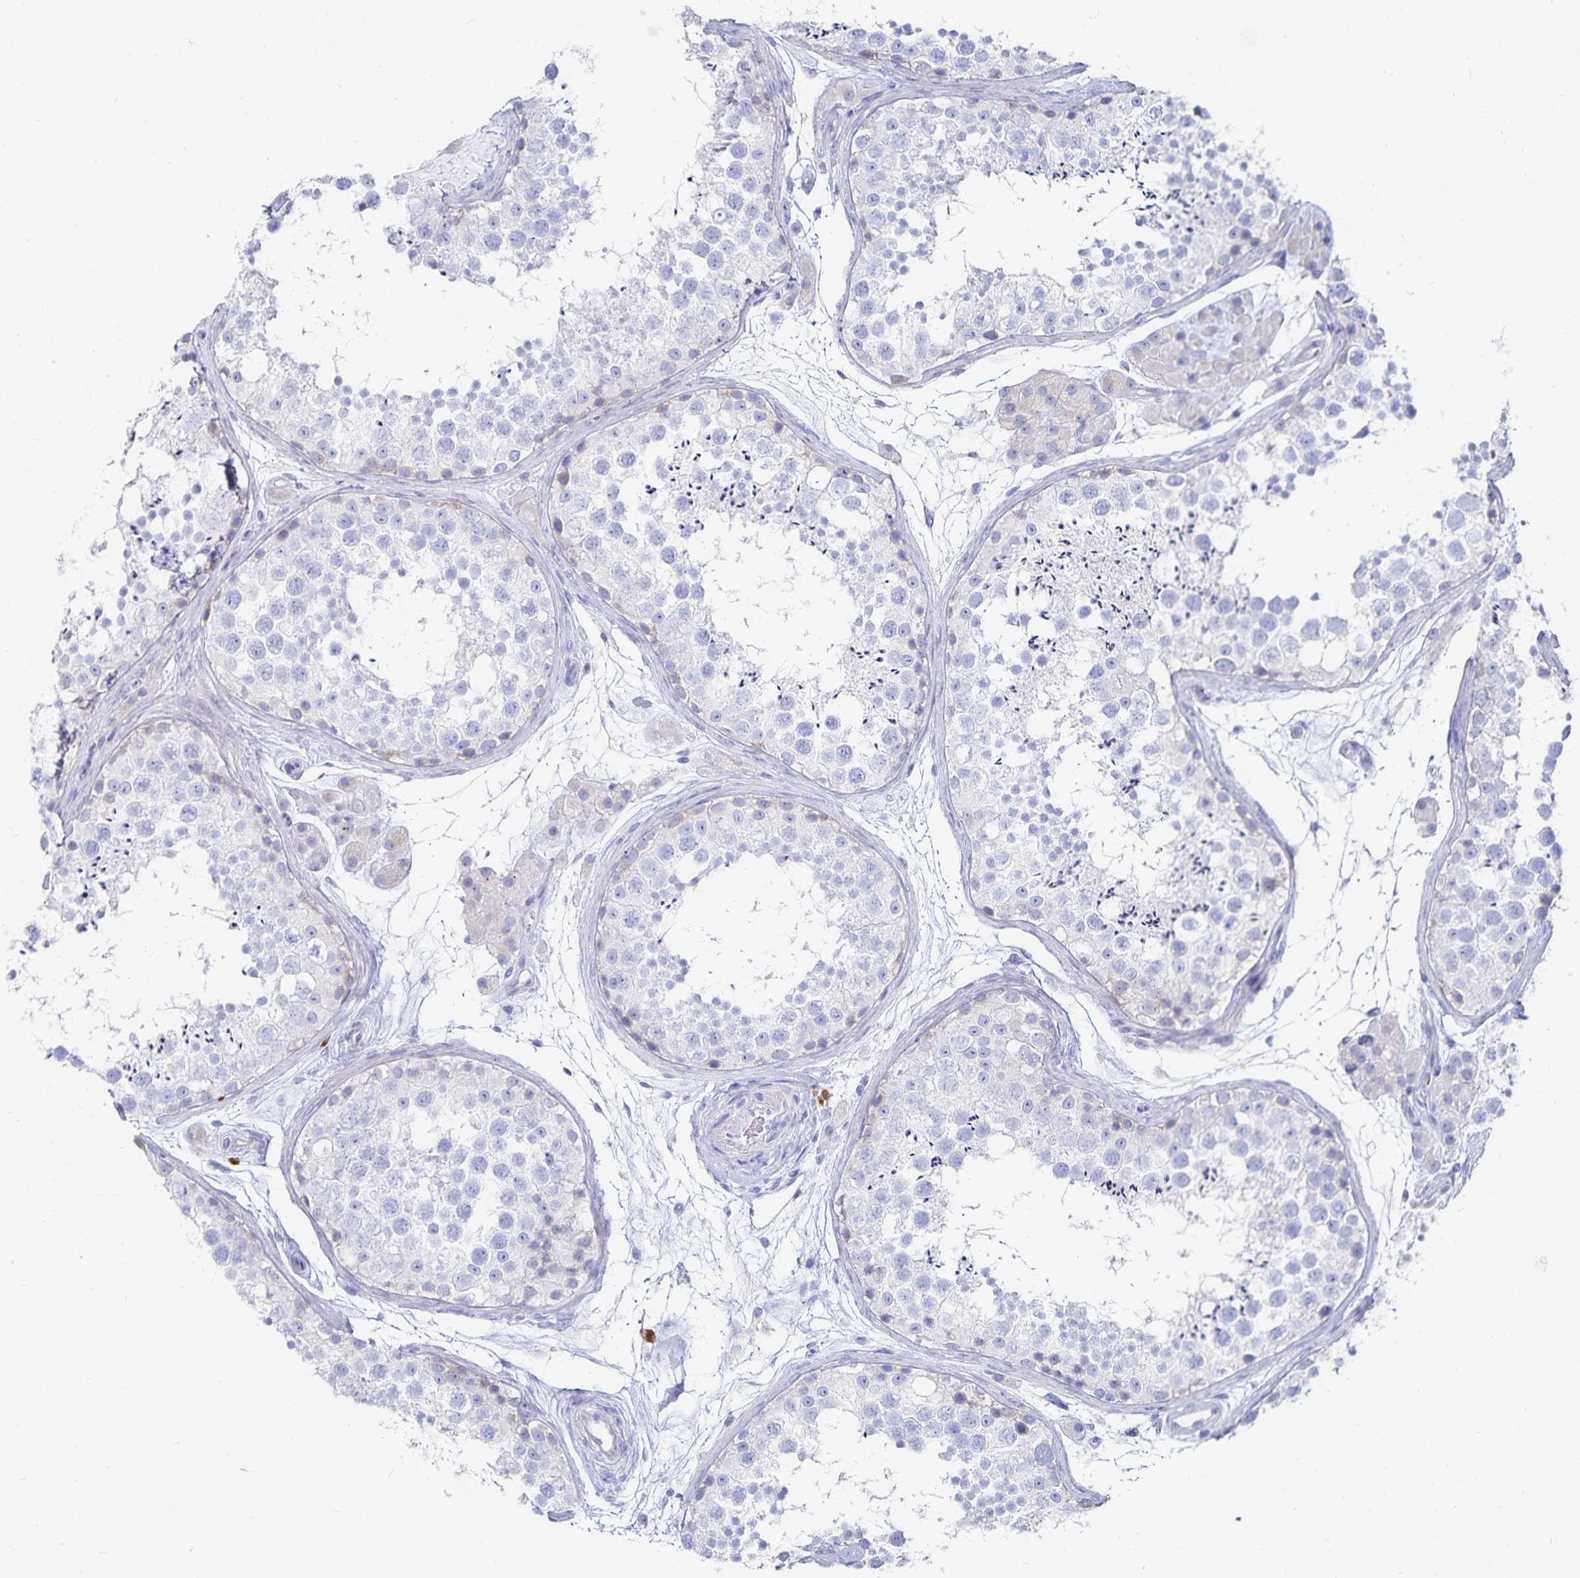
{"staining": {"intensity": "negative", "quantity": "none", "location": "none"}, "tissue": "testis", "cell_type": "Cells in seminiferous ducts", "image_type": "normal", "snomed": [{"axis": "morphology", "description": "Normal tissue, NOS"}, {"axis": "topography", "description": "Testis"}], "caption": "The micrograph displays no significant staining in cells in seminiferous ducts of testis.", "gene": "TNIP1", "patient": {"sex": "male", "age": 41}}